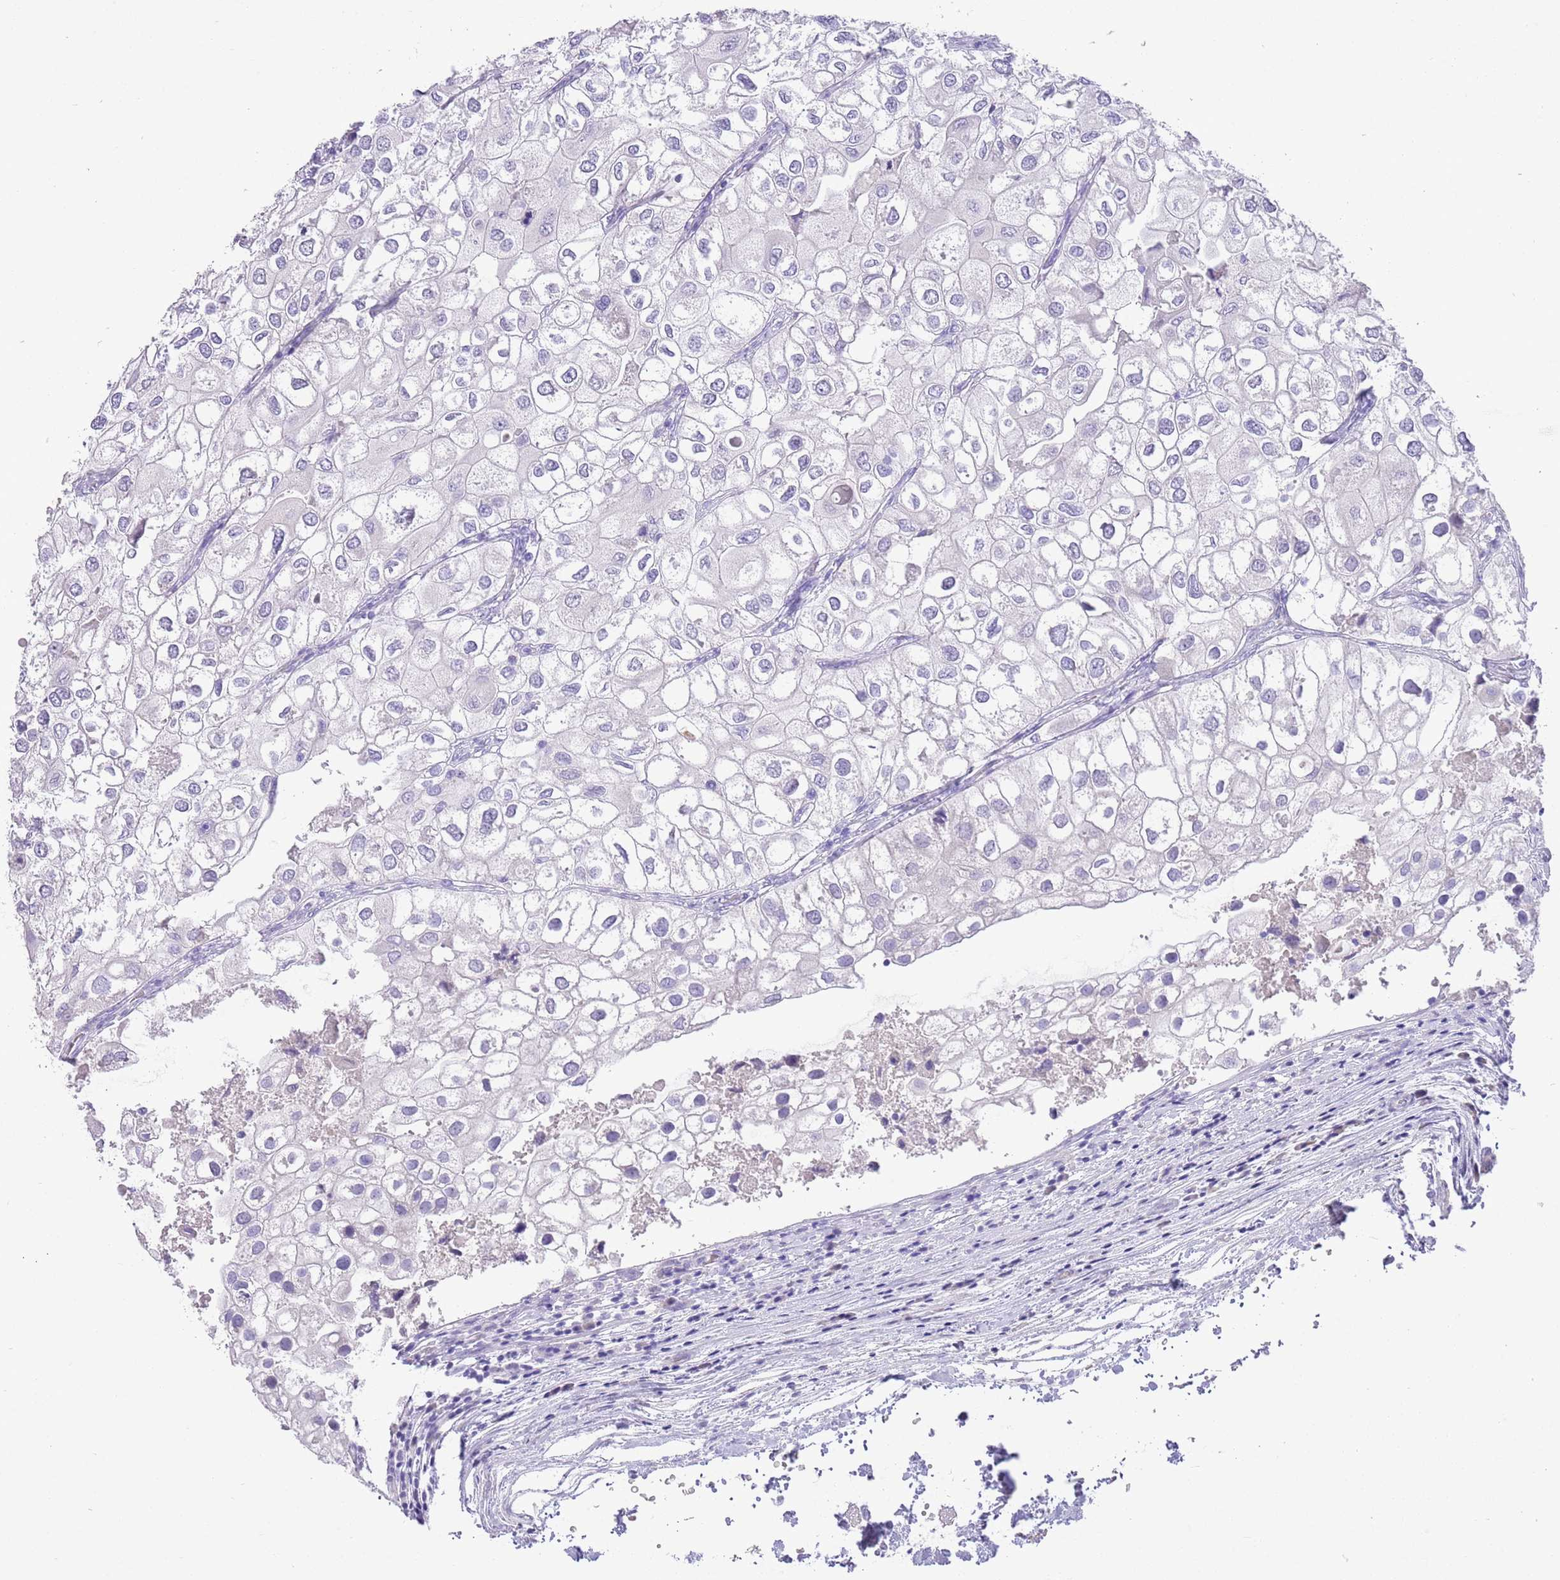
{"staining": {"intensity": "negative", "quantity": "none", "location": "none"}, "tissue": "urothelial cancer", "cell_type": "Tumor cells", "image_type": "cancer", "snomed": [{"axis": "morphology", "description": "Urothelial carcinoma, High grade"}, {"axis": "topography", "description": "Urinary bladder"}], "caption": "Tumor cells show no significant positivity in urothelial cancer.", "gene": "SFTPA1", "patient": {"sex": "male", "age": 64}}